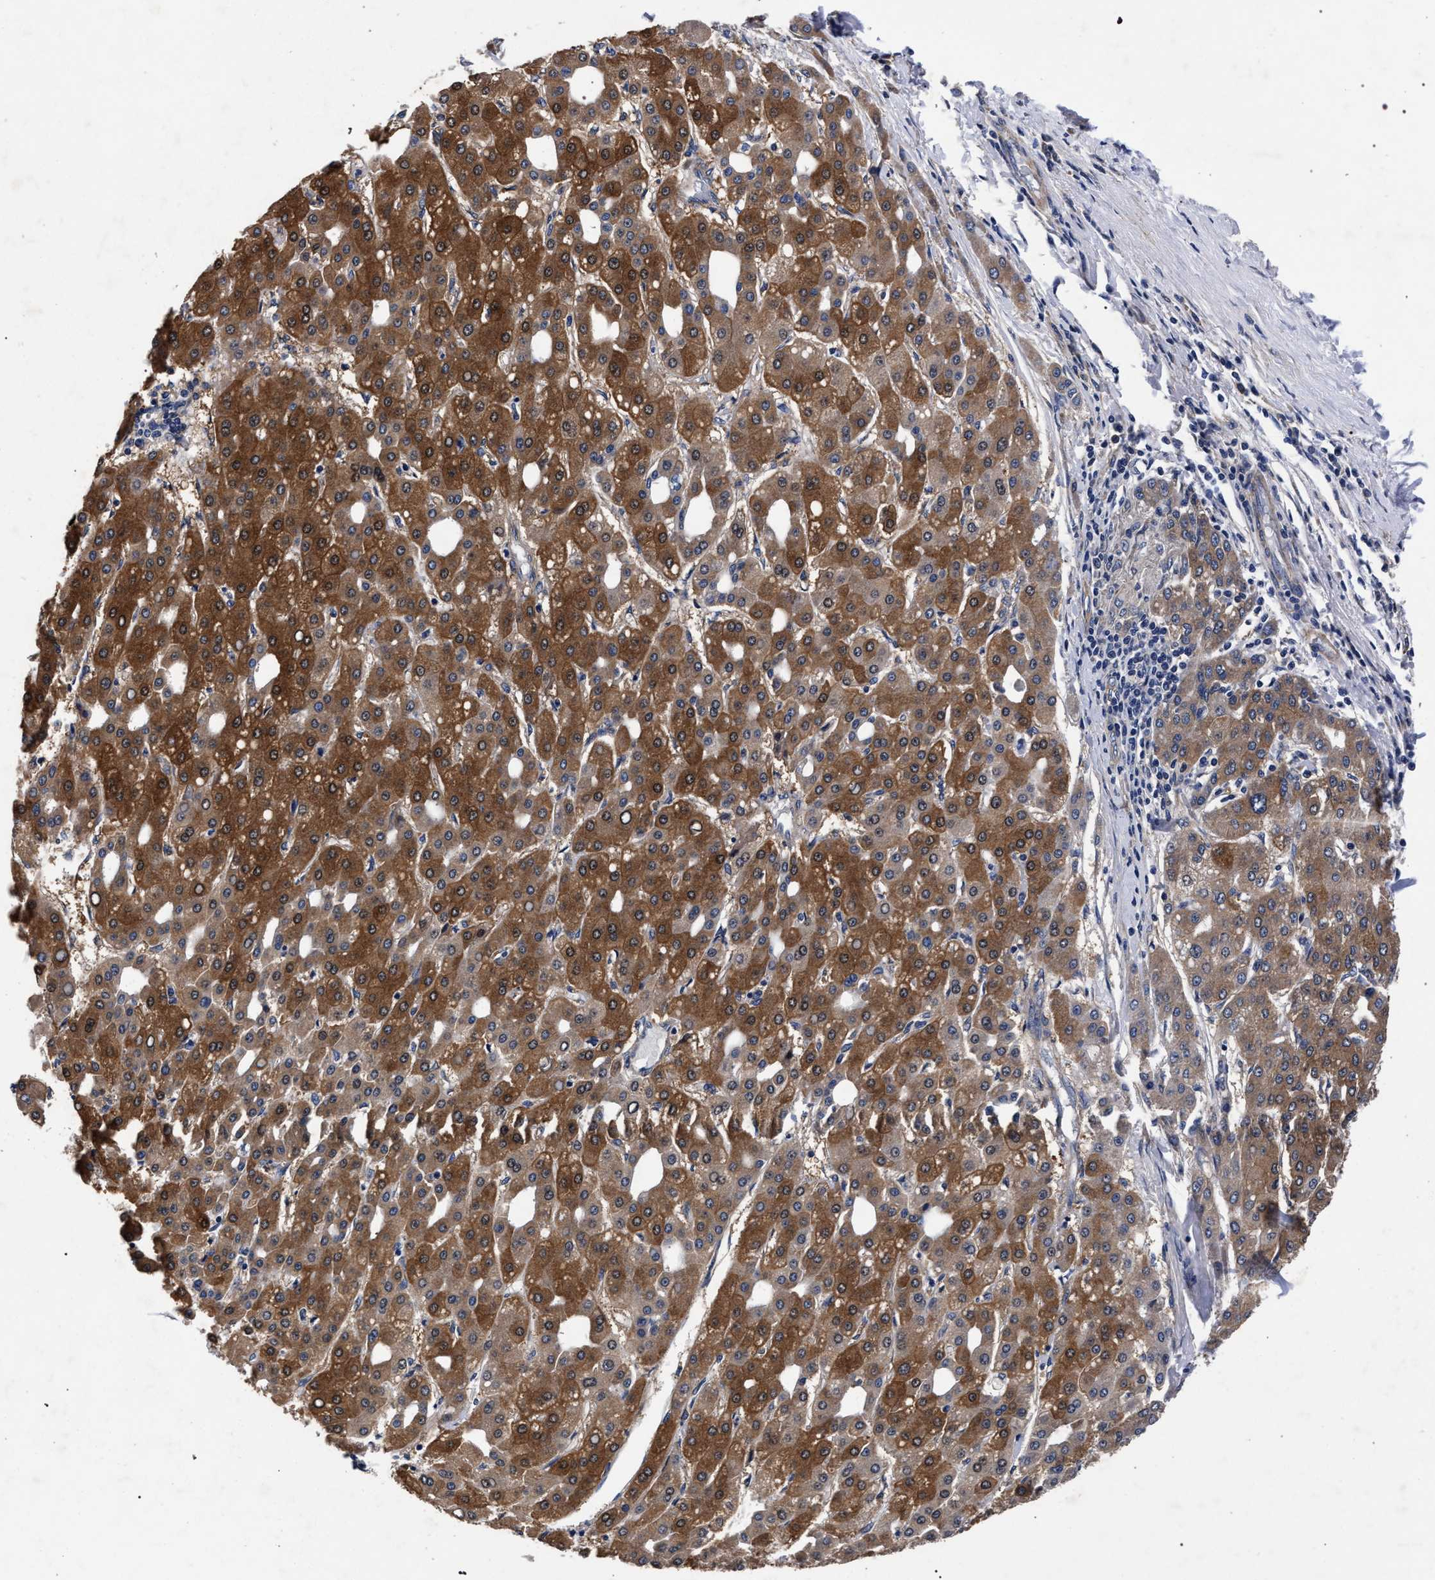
{"staining": {"intensity": "strong", "quantity": ">75%", "location": "cytoplasmic/membranous"}, "tissue": "liver cancer", "cell_type": "Tumor cells", "image_type": "cancer", "snomed": [{"axis": "morphology", "description": "Carcinoma, Hepatocellular, NOS"}, {"axis": "topography", "description": "Liver"}], "caption": "About >75% of tumor cells in human hepatocellular carcinoma (liver) display strong cytoplasmic/membranous protein positivity as visualized by brown immunohistochemical staining.", "gene": "CFAP95", "patient": {"sex": "male", "age": 65}}